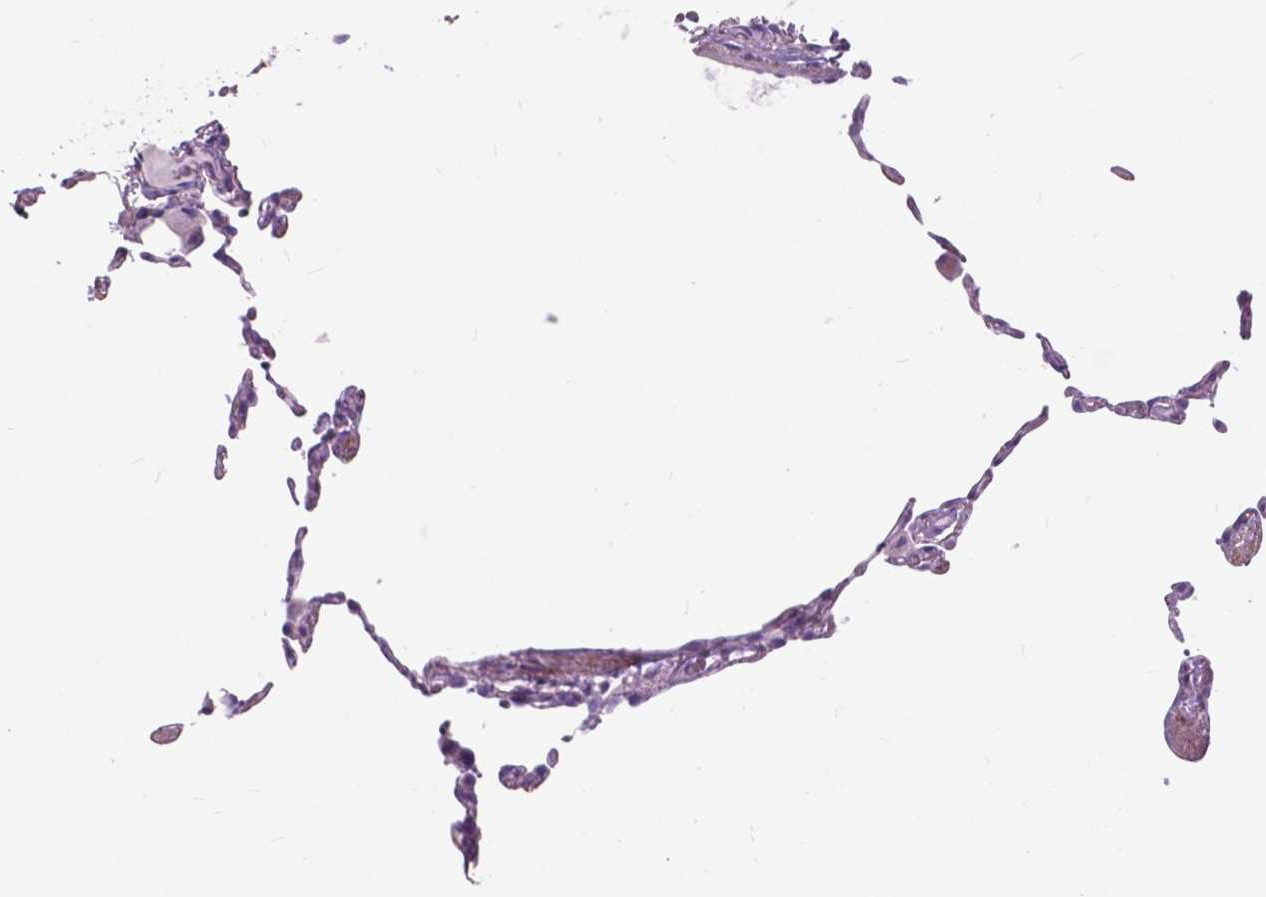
{"staining": {"intensity": "negative", "quantity": "none", "location": "none"}, "tissue": "lung", "cell_type": "Alveolar cells", "image_type": "normal", "snomed": [{"axis": "morphology", "description": "Normal tissue, NOS"}, {"axis": "topography", "description": "Lung"}], "caption": "Photomicrograph shows no protein positivity in alveolar cells of normal lung. (DAB (3,3'-diaminobenzidine) immunohistochemistry with hematoxylin counter stain).", "gene": "FXYD2", "patient": {"sex": "female", "age": 57}}